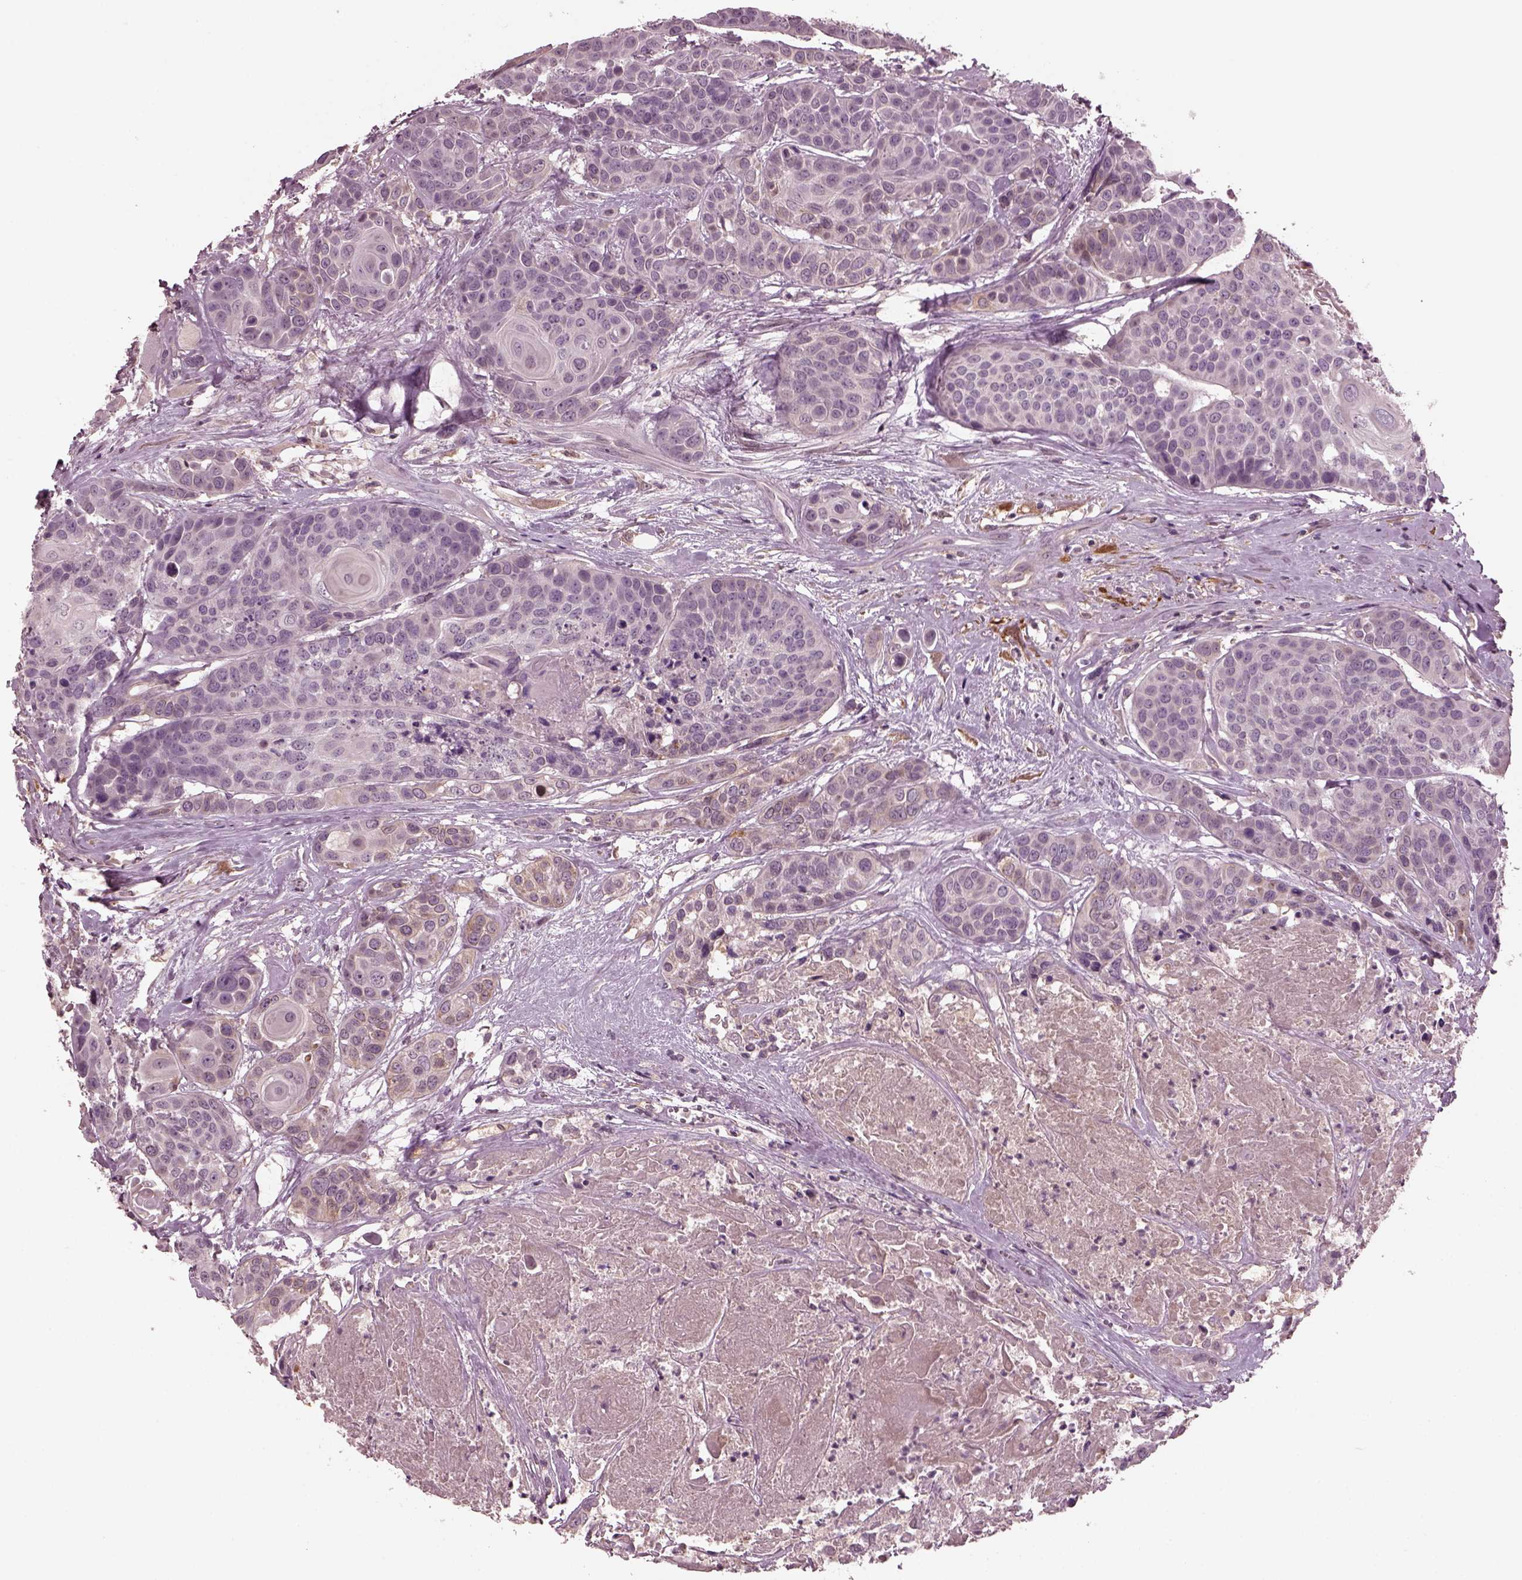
{"staining": {"intensity": "negative", "quantity": "none", "location": "none"}, "tissue": "head and neck cancer", "cell_type": "Tumor cells", "image_type": "cancer", "snomed": [{"axis": "morphology", "description": "Squamous cell carcinoma, NOS"}, {"axis": "topography", "description": "Oral tissue"}, {"axis": "topography", "description": "Head-Neck"}], "caption": "Immunohistochemistry (IHC) image of neoplastic tissue: squamous cell carcinoma (head and neck) stained with DAB (3,3'-diaminobenzidine) shows no significant protein expression in tumor cells.", "gene": "PORCN", "patient": {"sex": "male", "age": 56}}